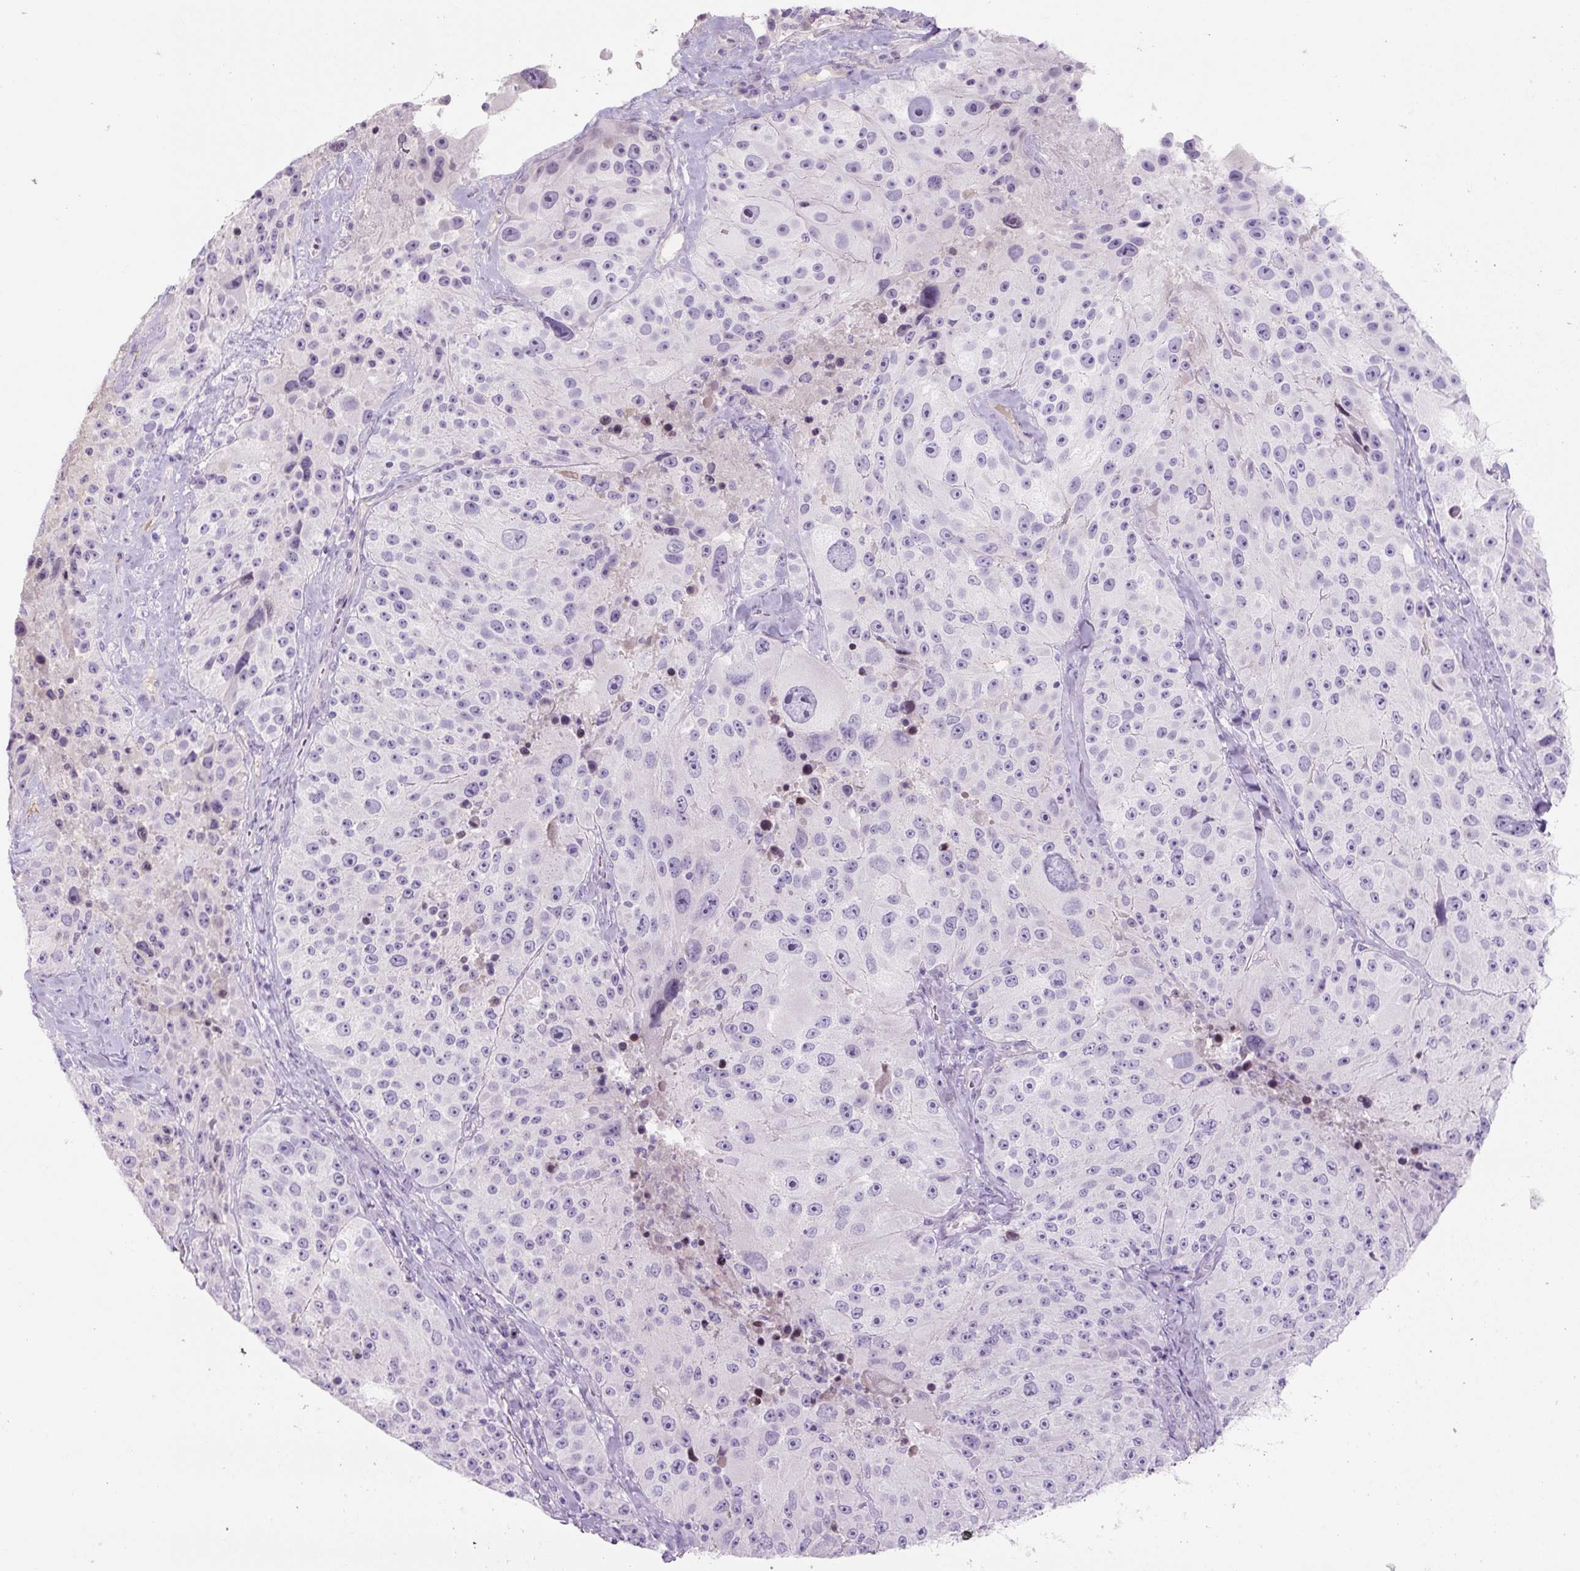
{"staining": {"intensity": "negative", "quantity": "none", "location": "none"}, "tissue": "melanoma", "cell_type": "Tumor cells", "image_type": "cancer", "snomed": [{"axis": "morphology", "description": "Malignant melanoma, Metastatic site"}, {"axis": "topography", "description": "Lymph node"}], "caption": "Photomicrograph shows no significant protein staining in tumor cells of malignant melanoma (metastatic site).", "gene": "PRM1", "patient": {"sex": "male", "age": 62}}